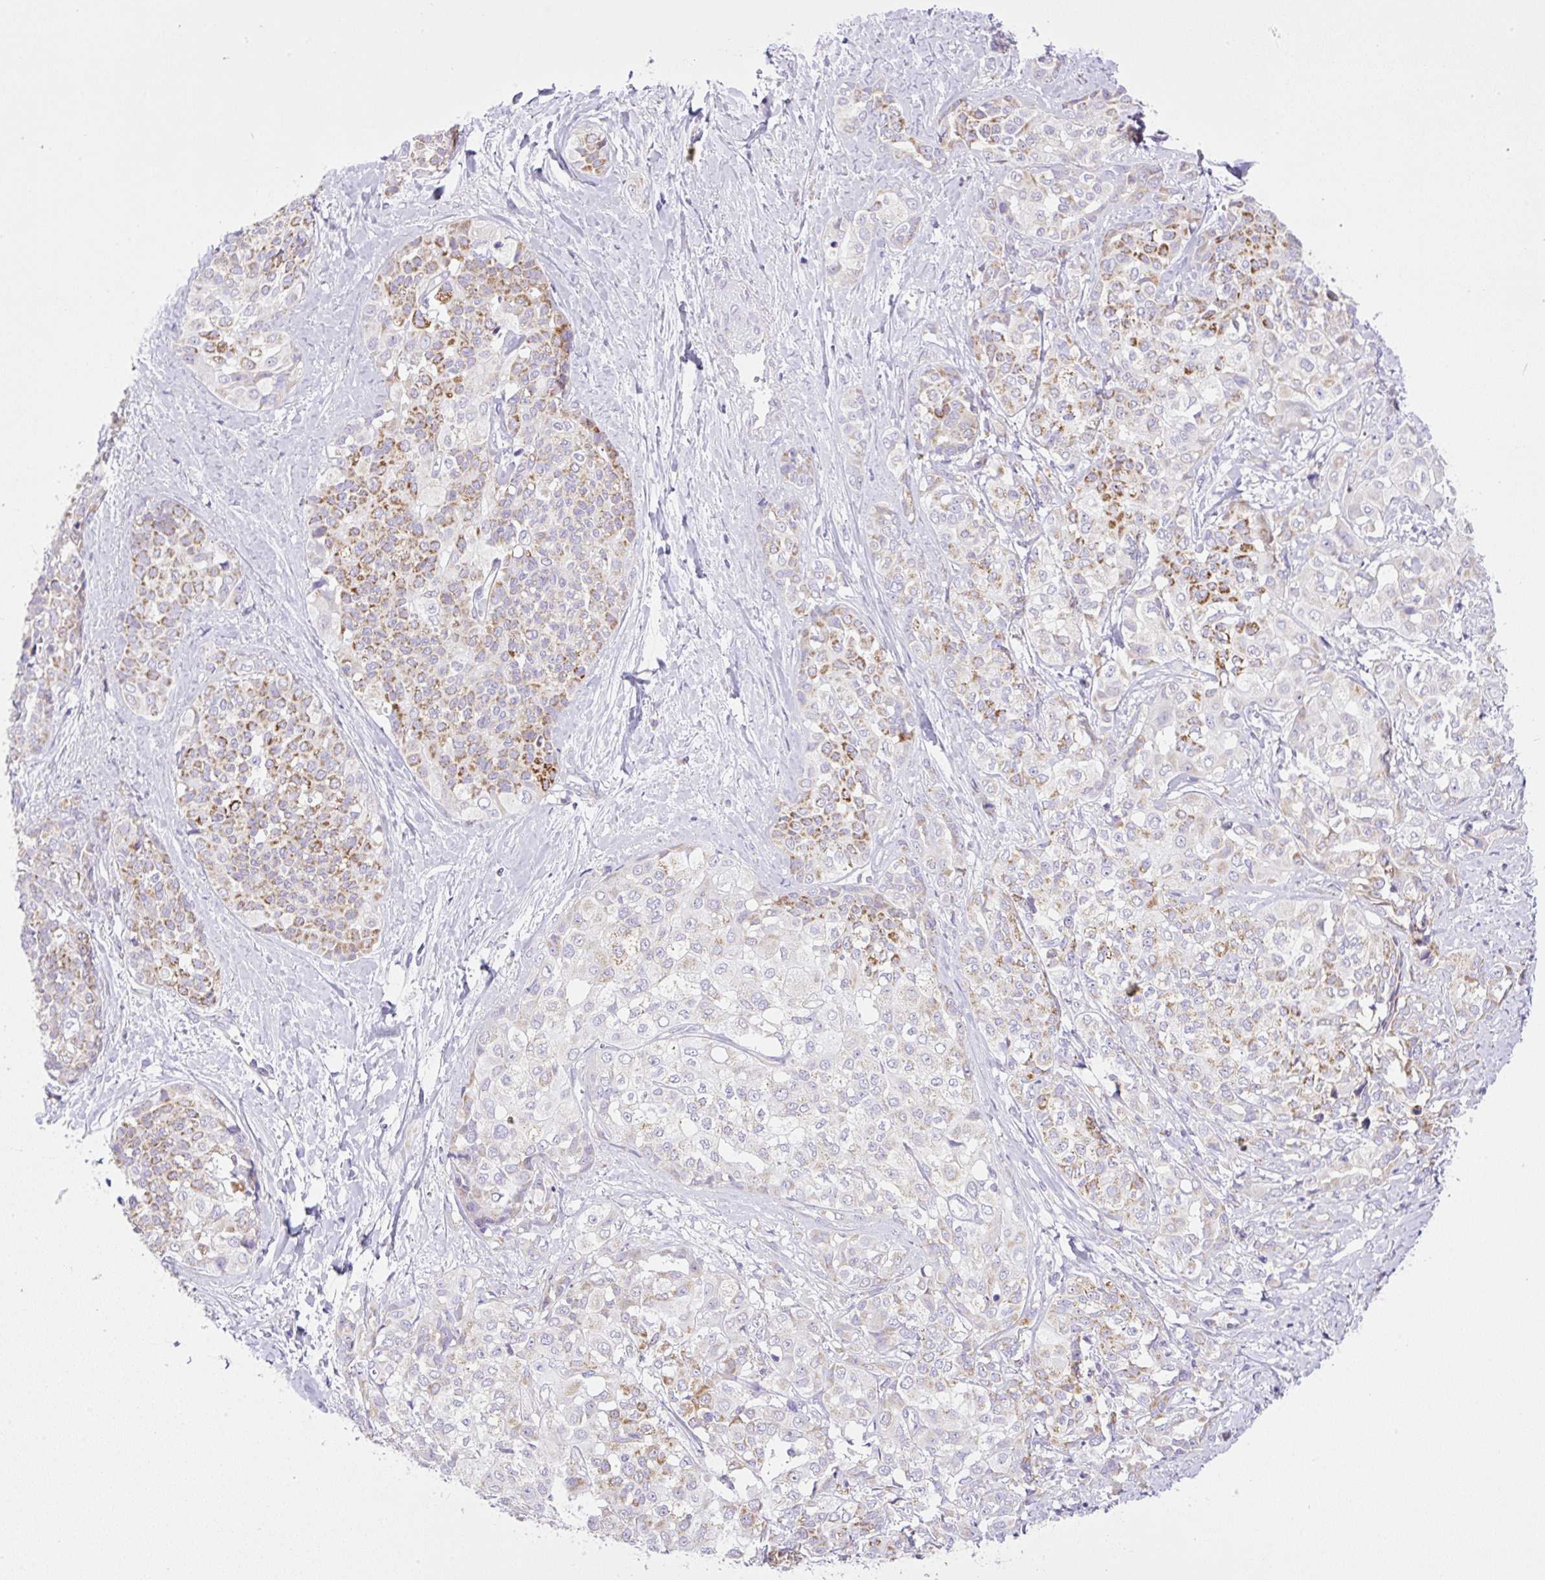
{"staining": {"intensity": "moderate", "quantity": "<25%", "location": "cytoplasmic/membranous"}, "tissue": "liver cancer", "cell_type": "Tumor cells", "image_type": "cancer", "snomed": [{"axis": "morphology", "description": "Cholangiocarcinoma"}, {"axis": "topography", "description": "Liver"}], "caption": "IHC image of liver cancer stained for a protein (brown), which exhibits low levels of moderate cytoplasmic/membranous expression in about <25% of tumor cells.", "gene": "NF1", "patient": {"sex": "female", "age": 77}}